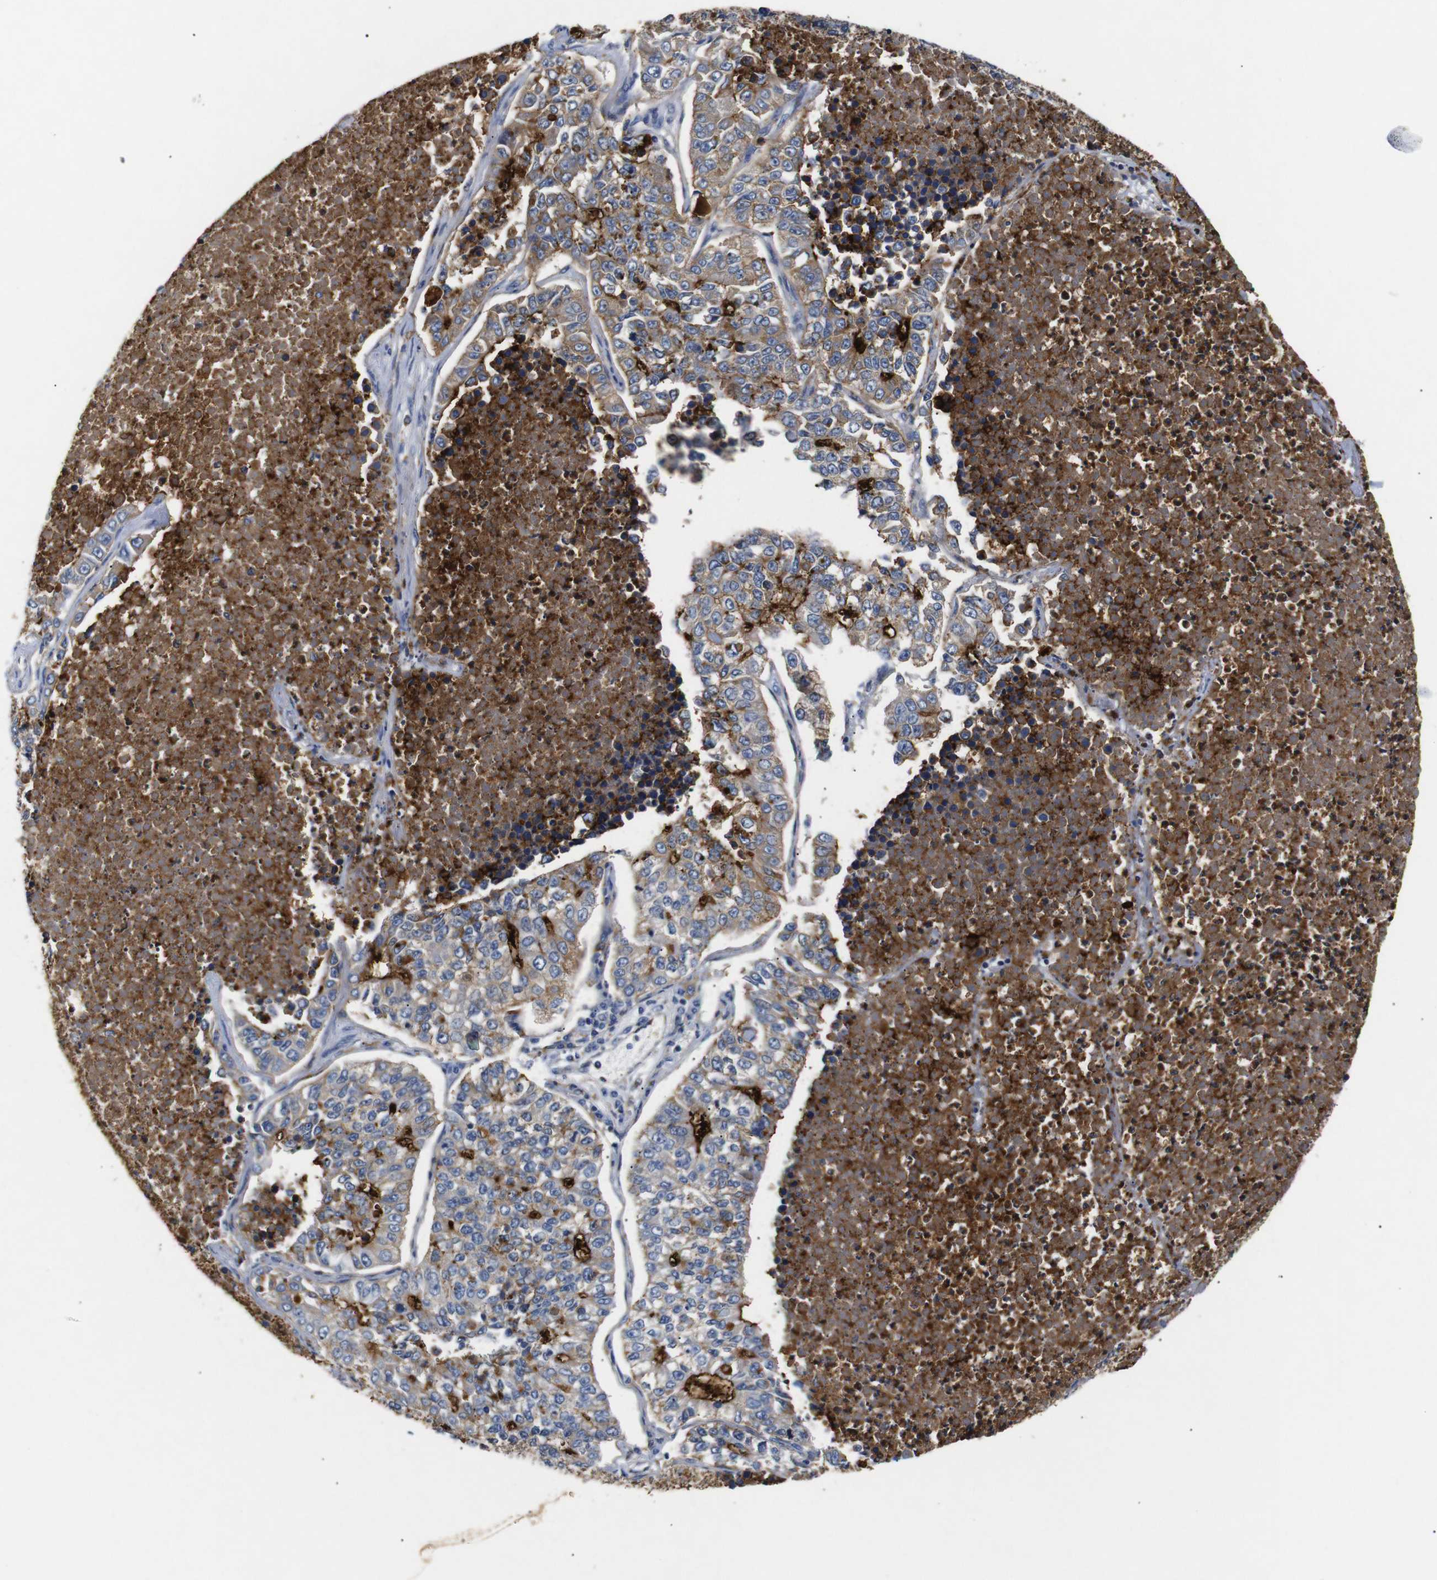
{"staining": {"intensity": "moderate", "quantity": ">75%", "location": "cytoplasmic/membranous"}, "tissue": "lung cancer", "cell_type": "Tumor cells", "image_type": "cancer", "snomed": [{"axis": "morphology", "description": "Adenocarcinoma, NOS"}, {"axis": "topography", "description": "Lung"}], "caption": "A medium amount of moderate cytoplasmic/membranous staining is present in about >75% of tumor cells in lung cancer (adenocarcinoma) tissue.", "gene": "SDCBP", "patient": {"sex": "male", "age": 49}}